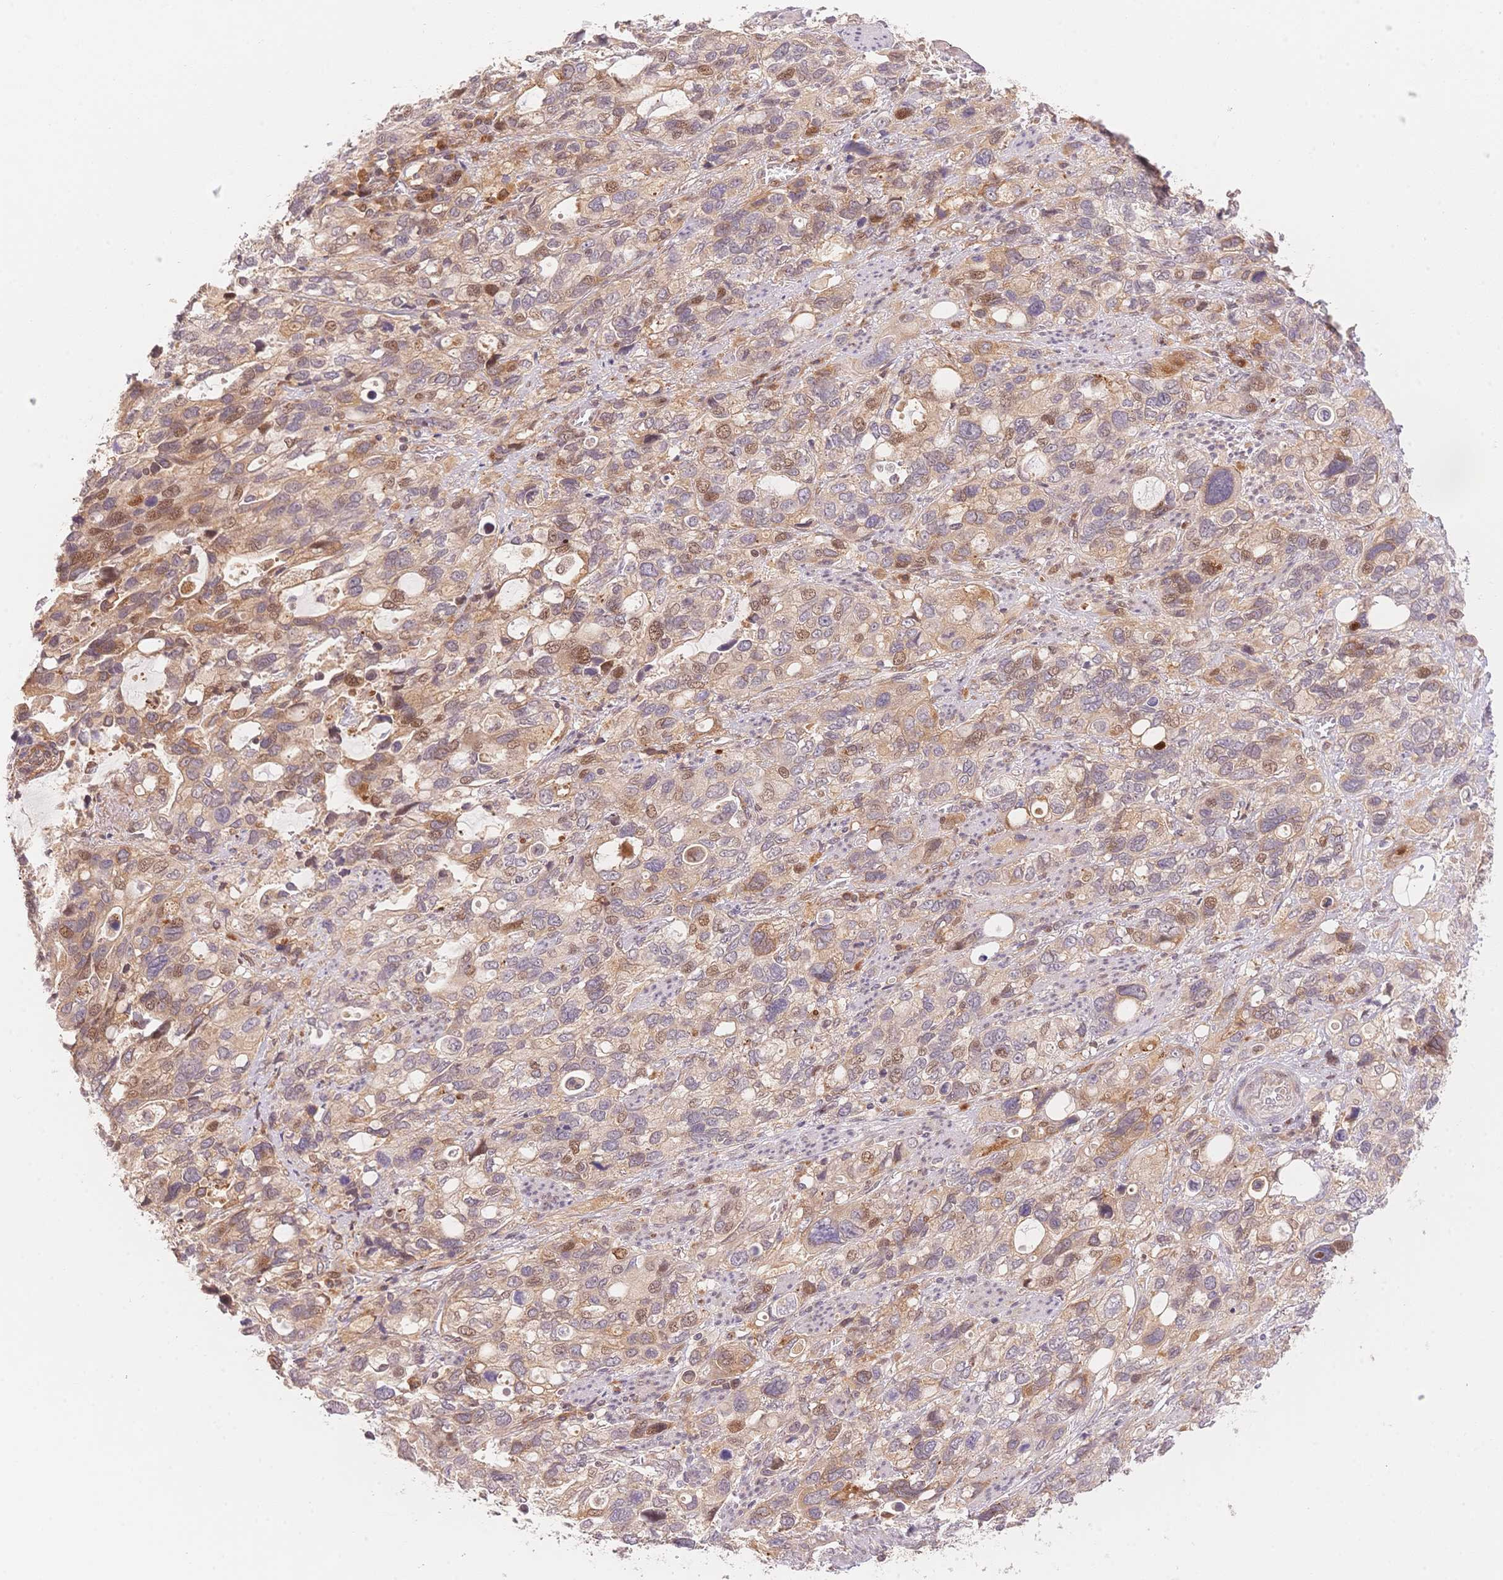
{"staining": {"intensity": "weak", "quantity": ">75%", "location": "cytoplasmic/membranous,nuclear"}, "tissue": "stomach cancer", "cell_type": "Tumor cells", "image_type": "cancer", "snomed": [{"axis": "morphology", "description": "Adenocarcinoma, NOS"}, {"axis": "topography", "description": "Stomach, upper"}], "caption": "Weak cytoplasmic/membranous and nuclear positivity is present in approximately >75% of tumor cells in stomach adenocarcinoma. The staining was performed using DAB to visualize the protein expression in brown, while the nuclei were stained in blue with hematoxylin (Magnification: 20x).", "gene": "STK39", "patient": {"sex": "female", "age": 81}}